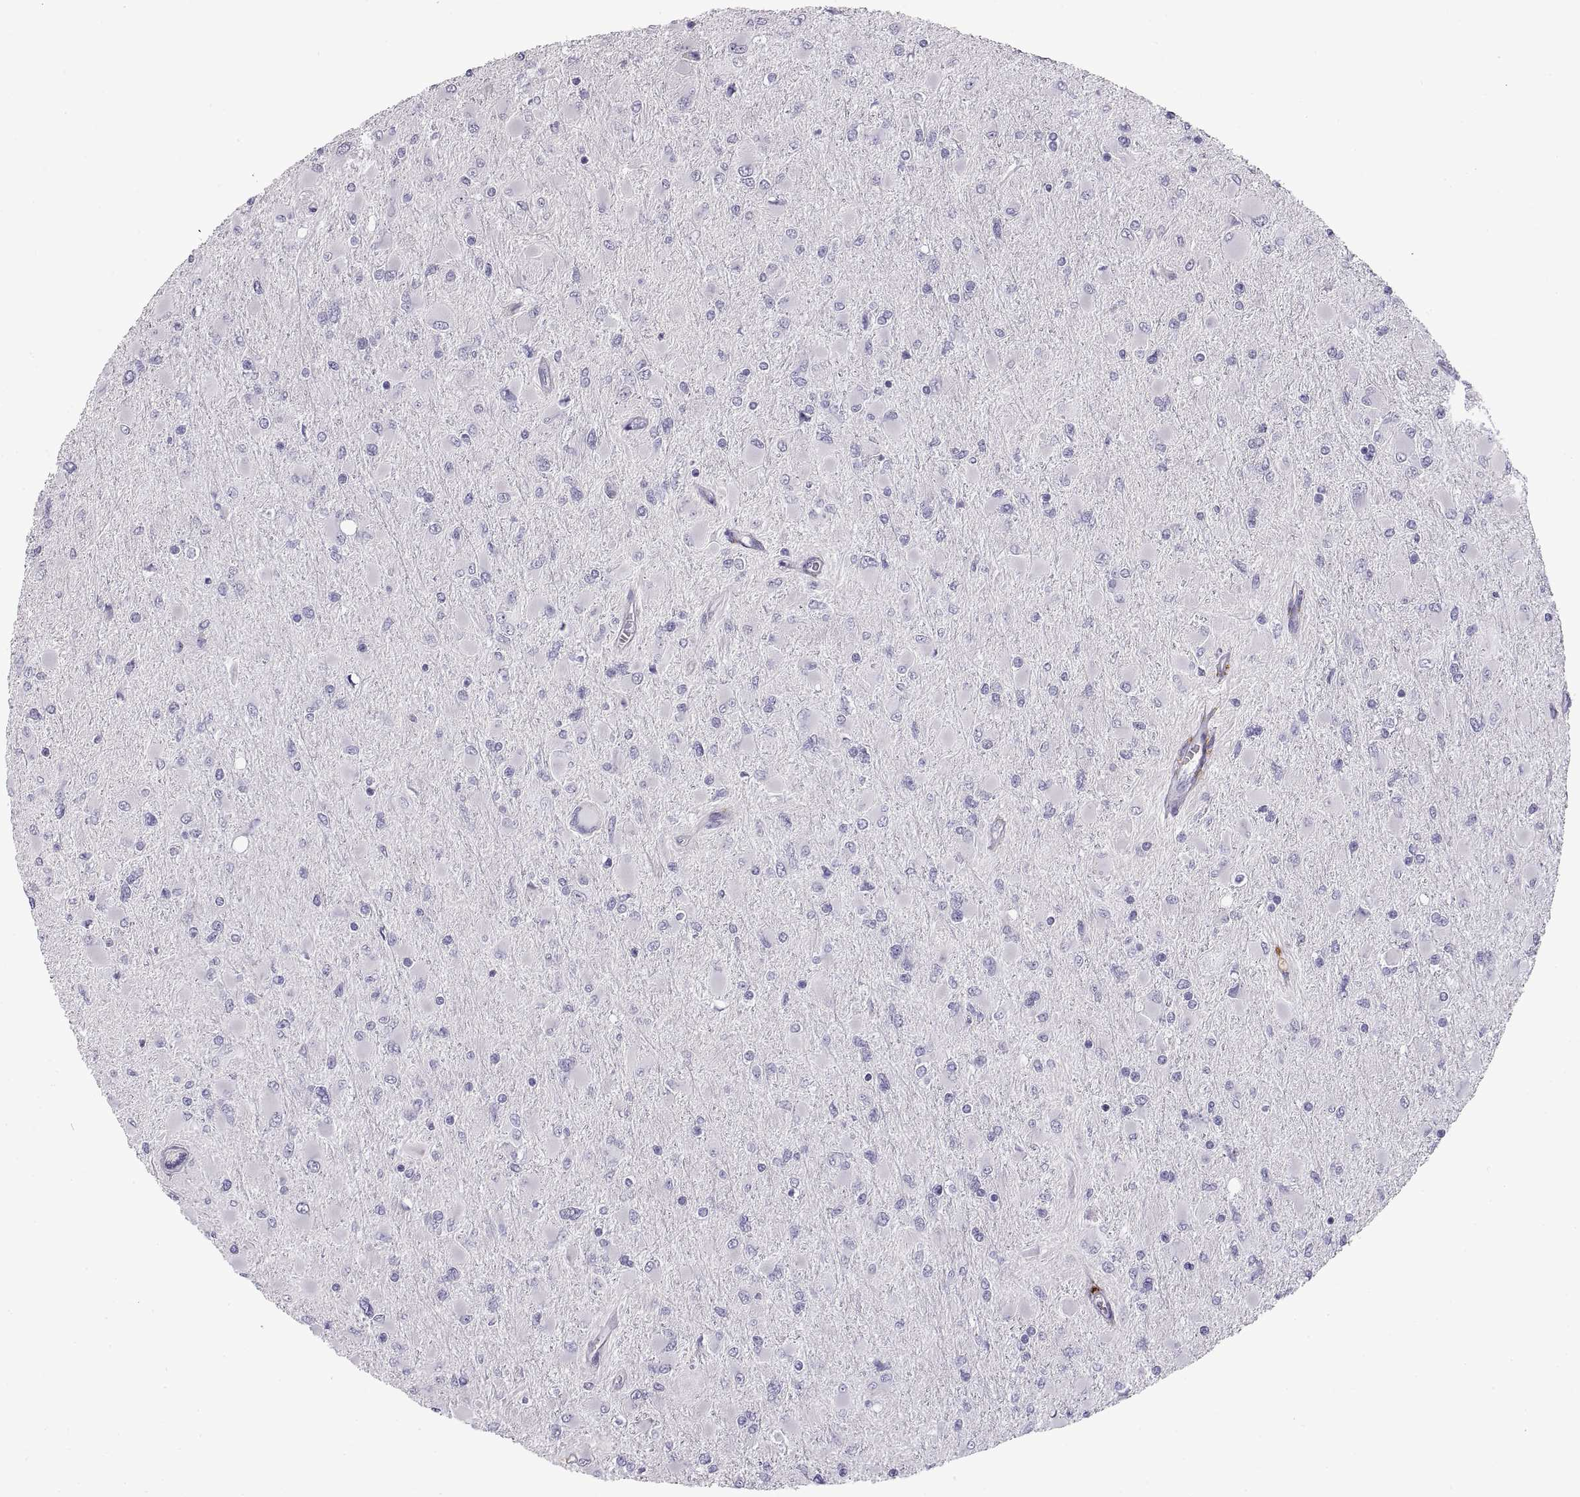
{"staining": {"intensity": "negative", "quantity": "none", "location": "none"}, "tissue": "glioma", "cell_type": "Tumor cells", "image_type": "cancer", "snomed": [{"axis": "morphology", "description": "Glioma, malignant, High grade"}, {"axis": "topography", "description": "Cerebral cortex"}], "caption": "Tumor cells are negative for protein expression in human glioma. (DAB IHC, high magnification).", "gene": "CRYBB3", "patient": {"sex": "female", "age": 36}}